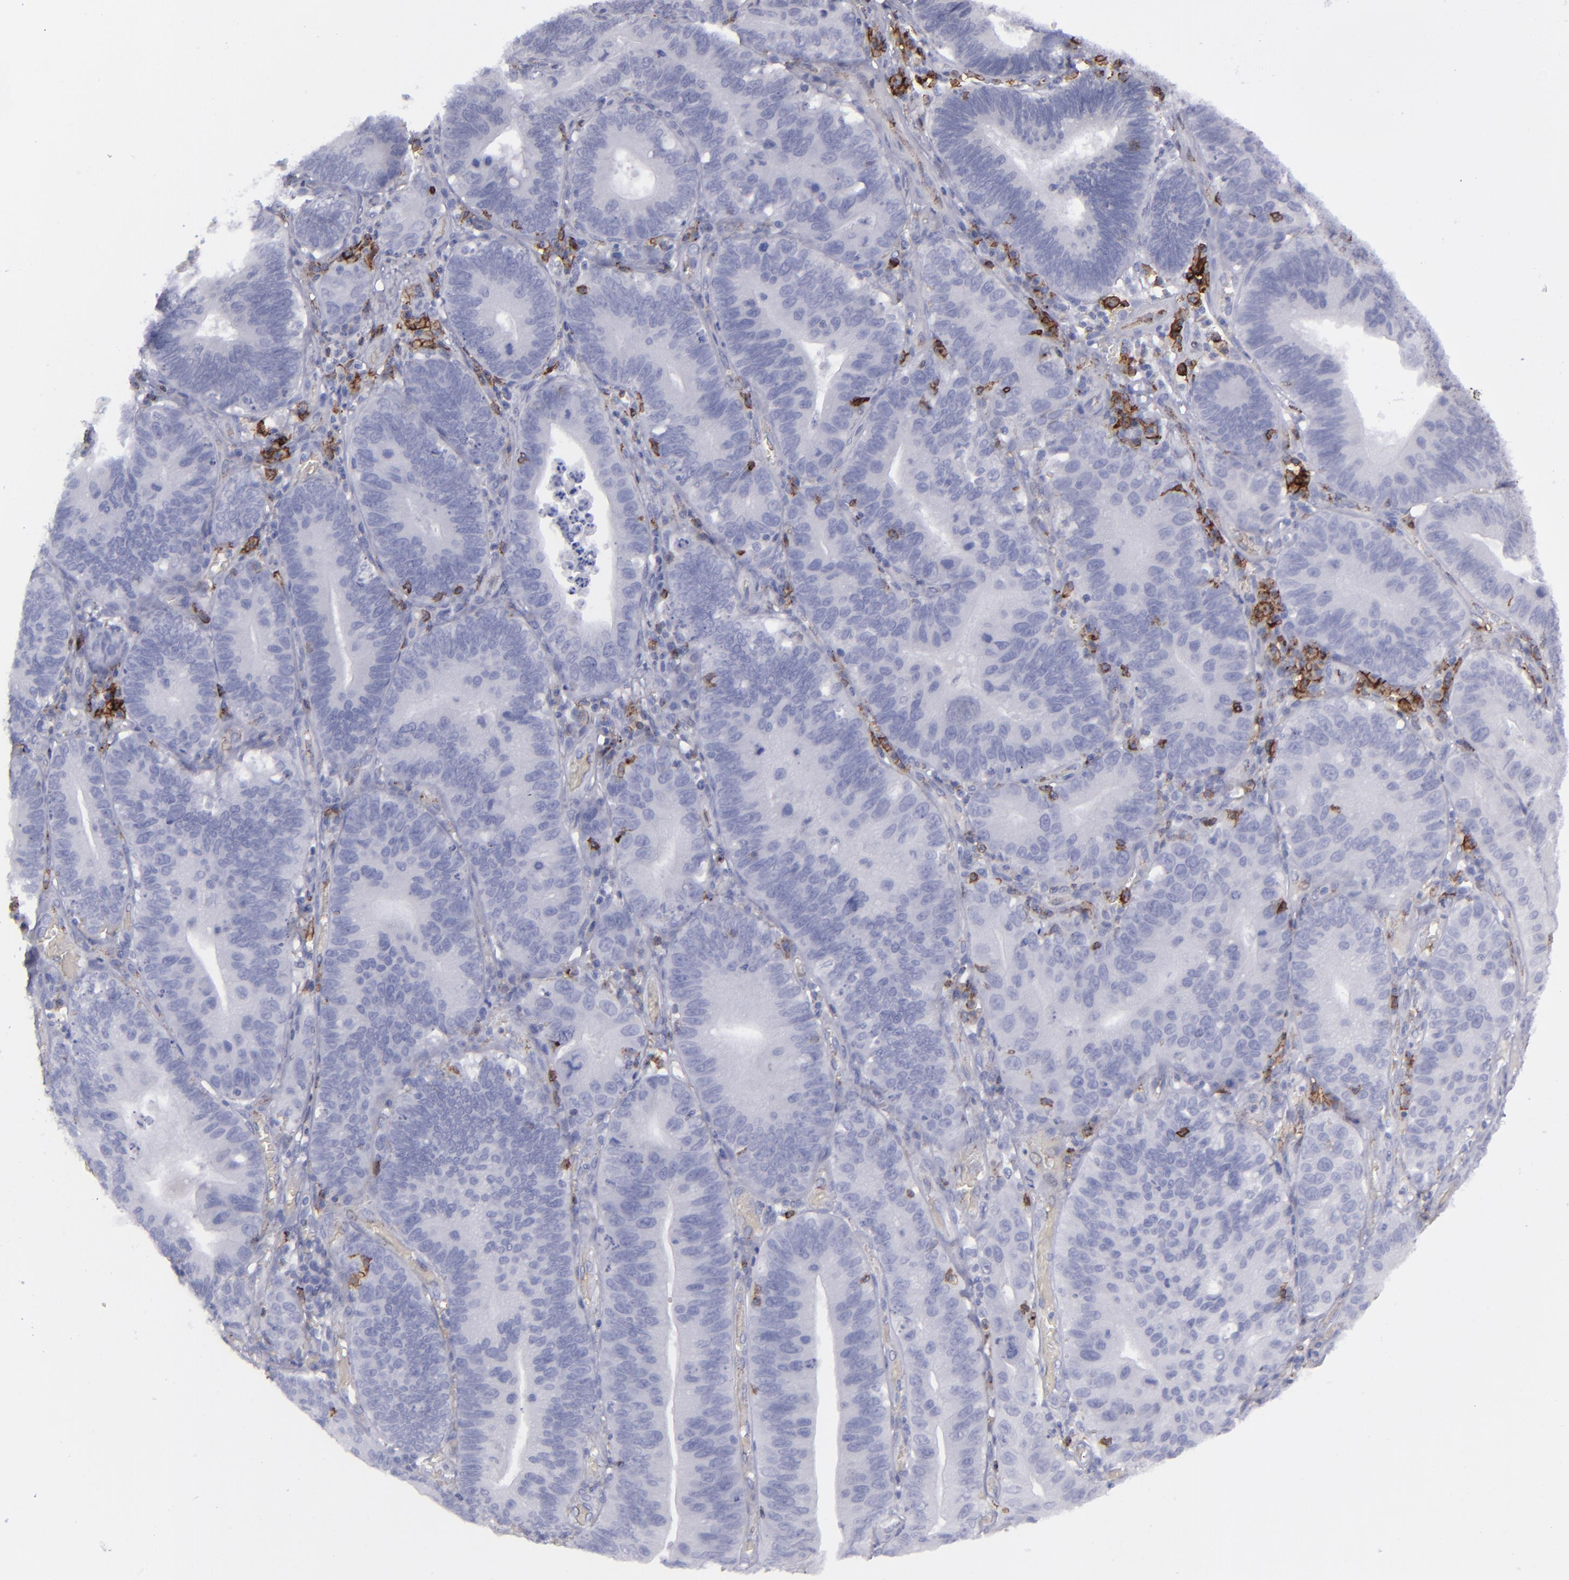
{"staining": {"intensity": "negative", "quantity": "none", "location": "none"}, "tissue": "stomach cancer", "cell_type": "Tumor cells", "image_type": "cancer", "snomed": [{"axis": "morphology", "description": "Adenocarcinoma, NOS"}, {"axis": "topography", "description": "Stomach"}, {"axis": "topography", "description": "Gastric cardia"}], "caption": "Immunohistochemistry micrograph of stomach adenocarcinoma stained for a protein (brown), which shows no expression in tumor cells.", "gene": "CD27", "patient": {"sex": "male", "age": 59}}